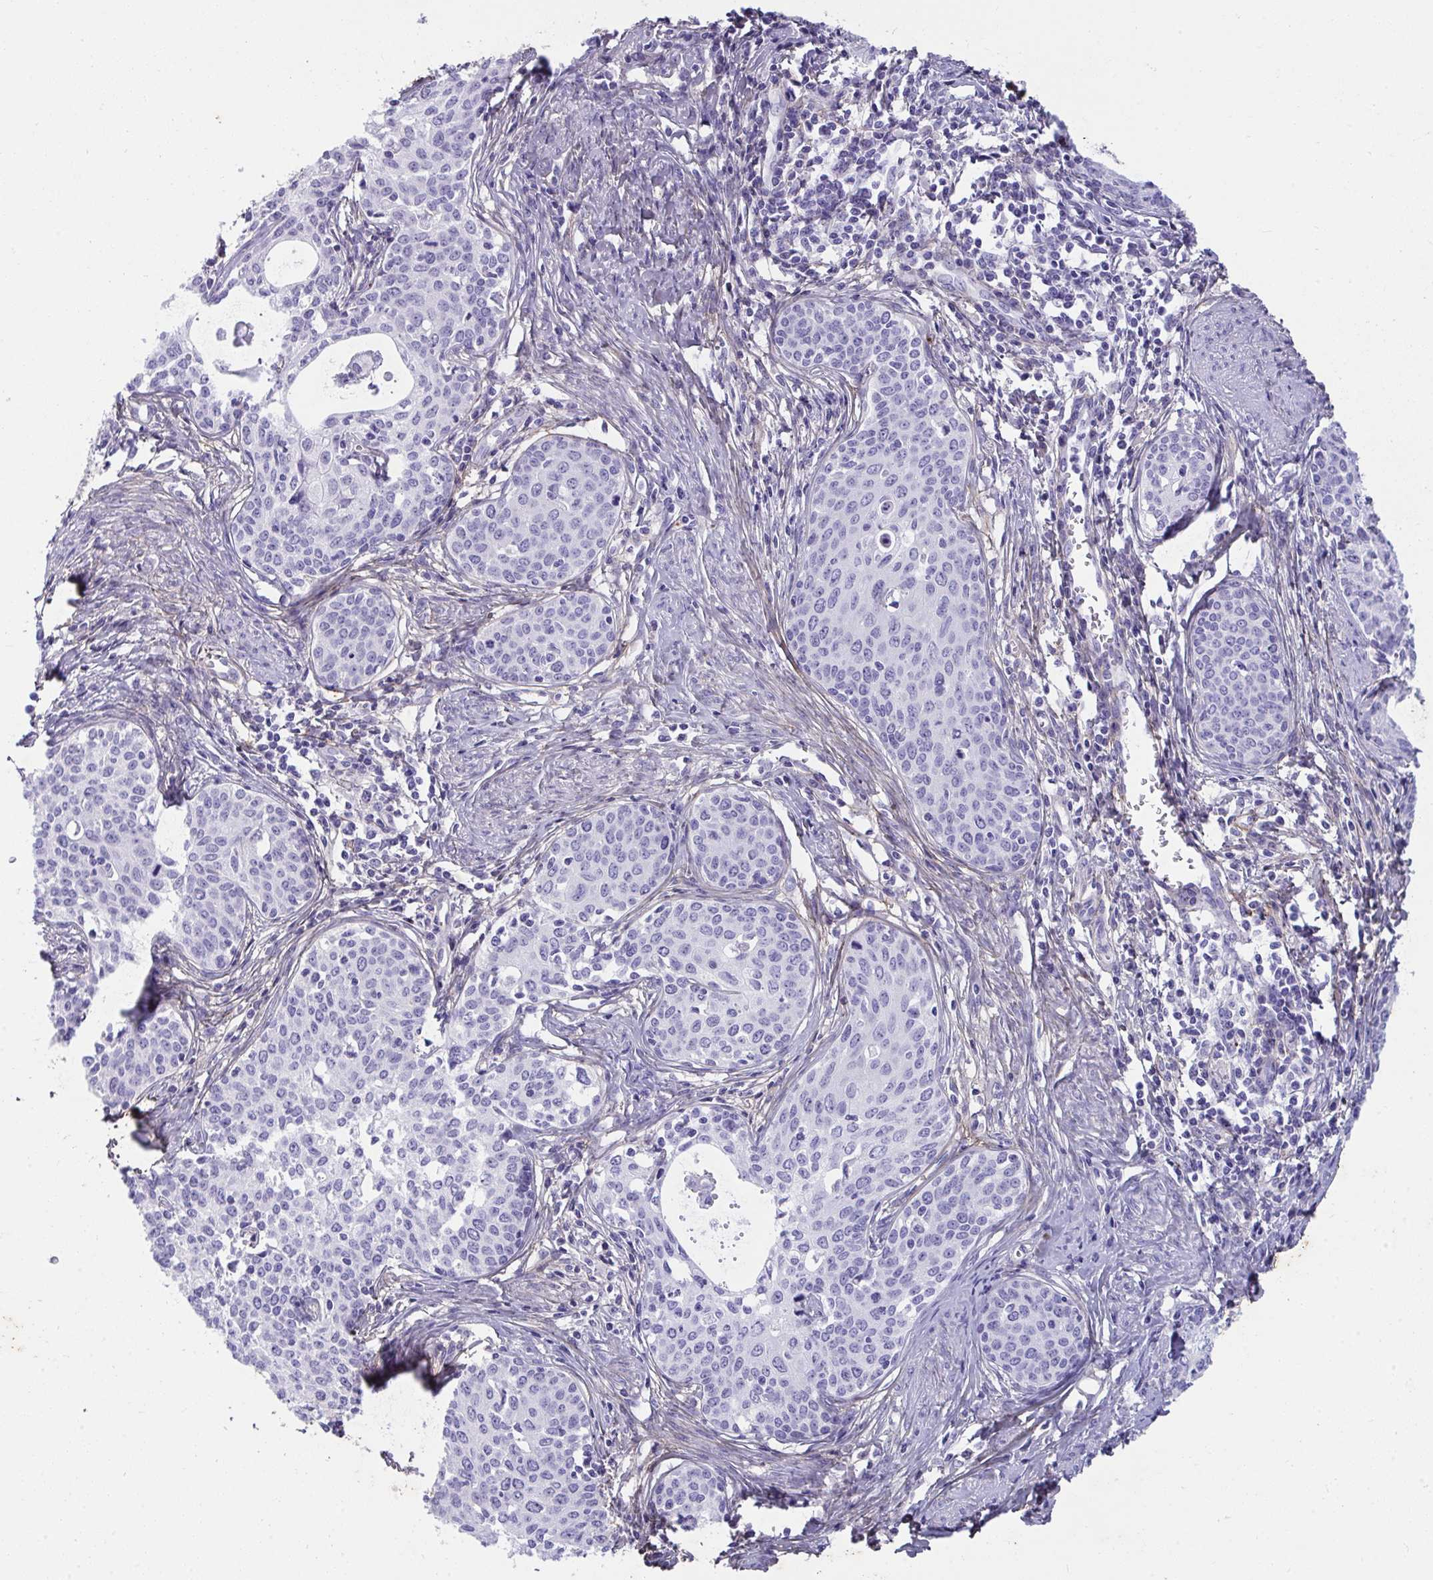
{"staining": {"intensity": "negative", "quantity": "none", "location": "none"}, "tissue": "cervical cancer", "cell_type": "Tumor cells", "image_type": "cancer", "snomed": [{"axis": "morphology", "description": "Squamous cell carcinoma, NOS"}, {"axis": "morphology", "description": "Adenocarcinoma, NOS"}, {"axis": "topography", "description": "Cervix"}], "caption": "High power microscopy micrograph of an IHC image of squamous cell carcinoma (cervical), revealing no significant expression in tumor cells.", "gene": "LHFPL6", "patient": {"sex": "female", "age": 52}}